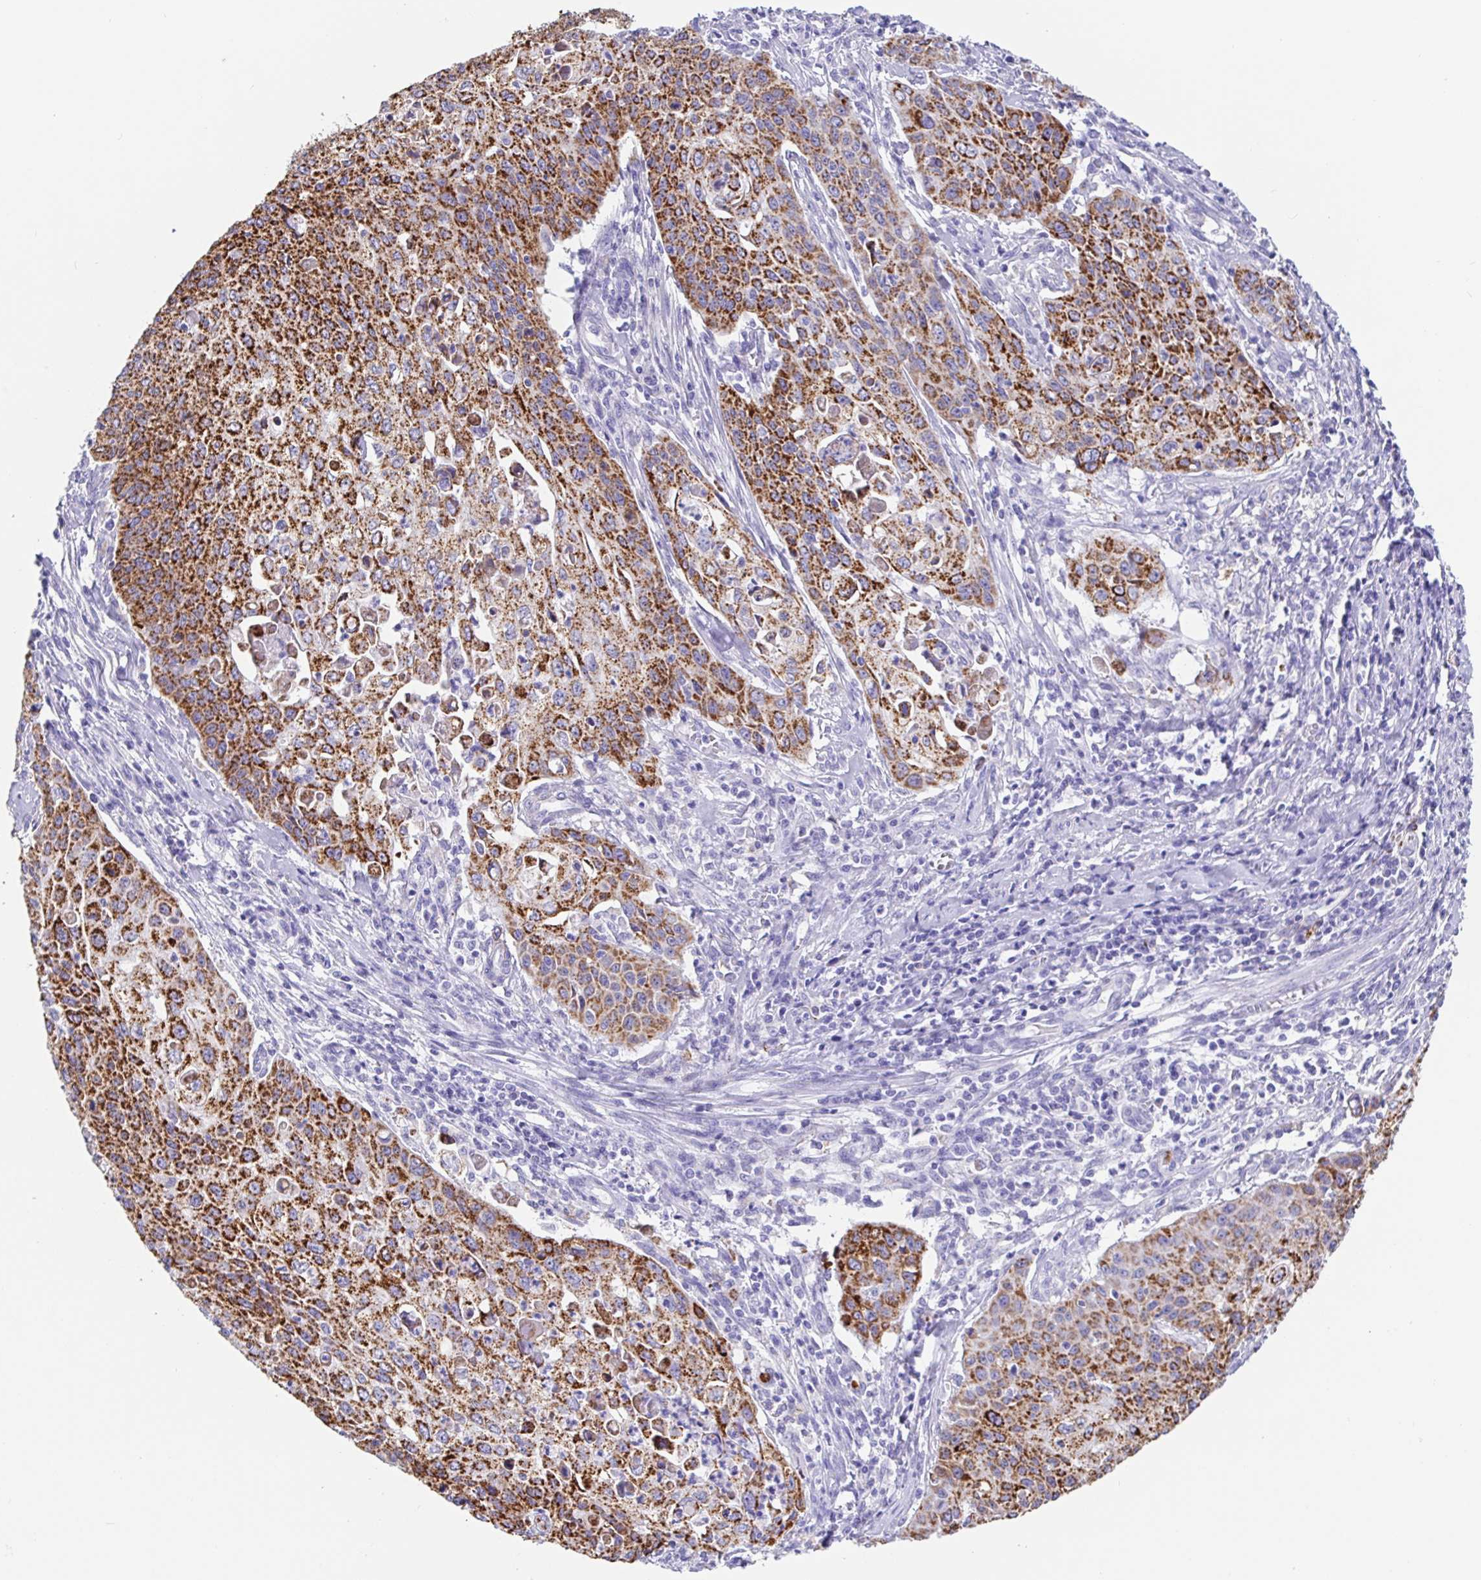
{"staining": {"intensity": "strong", "quantity": ">75%", "location": "cytoplasmic/membranous"}, "tissue": "cervical cancer", "cell_type": "Tumor cells", "image_type": "cancer", "snomed": [{"axis": "morphology", "description": "Squamous cell carcinoma, NOS"}, {"axis": "topography", "description": "Cervix"}], "caption": "Strong cytoplasmic/membranous expression is seen in approximately >75% of tumor cells in cervical cancer (squamous cell carcinoma).", "gene": "MAOA", "patient": {"sex": "female", "age": 65}}